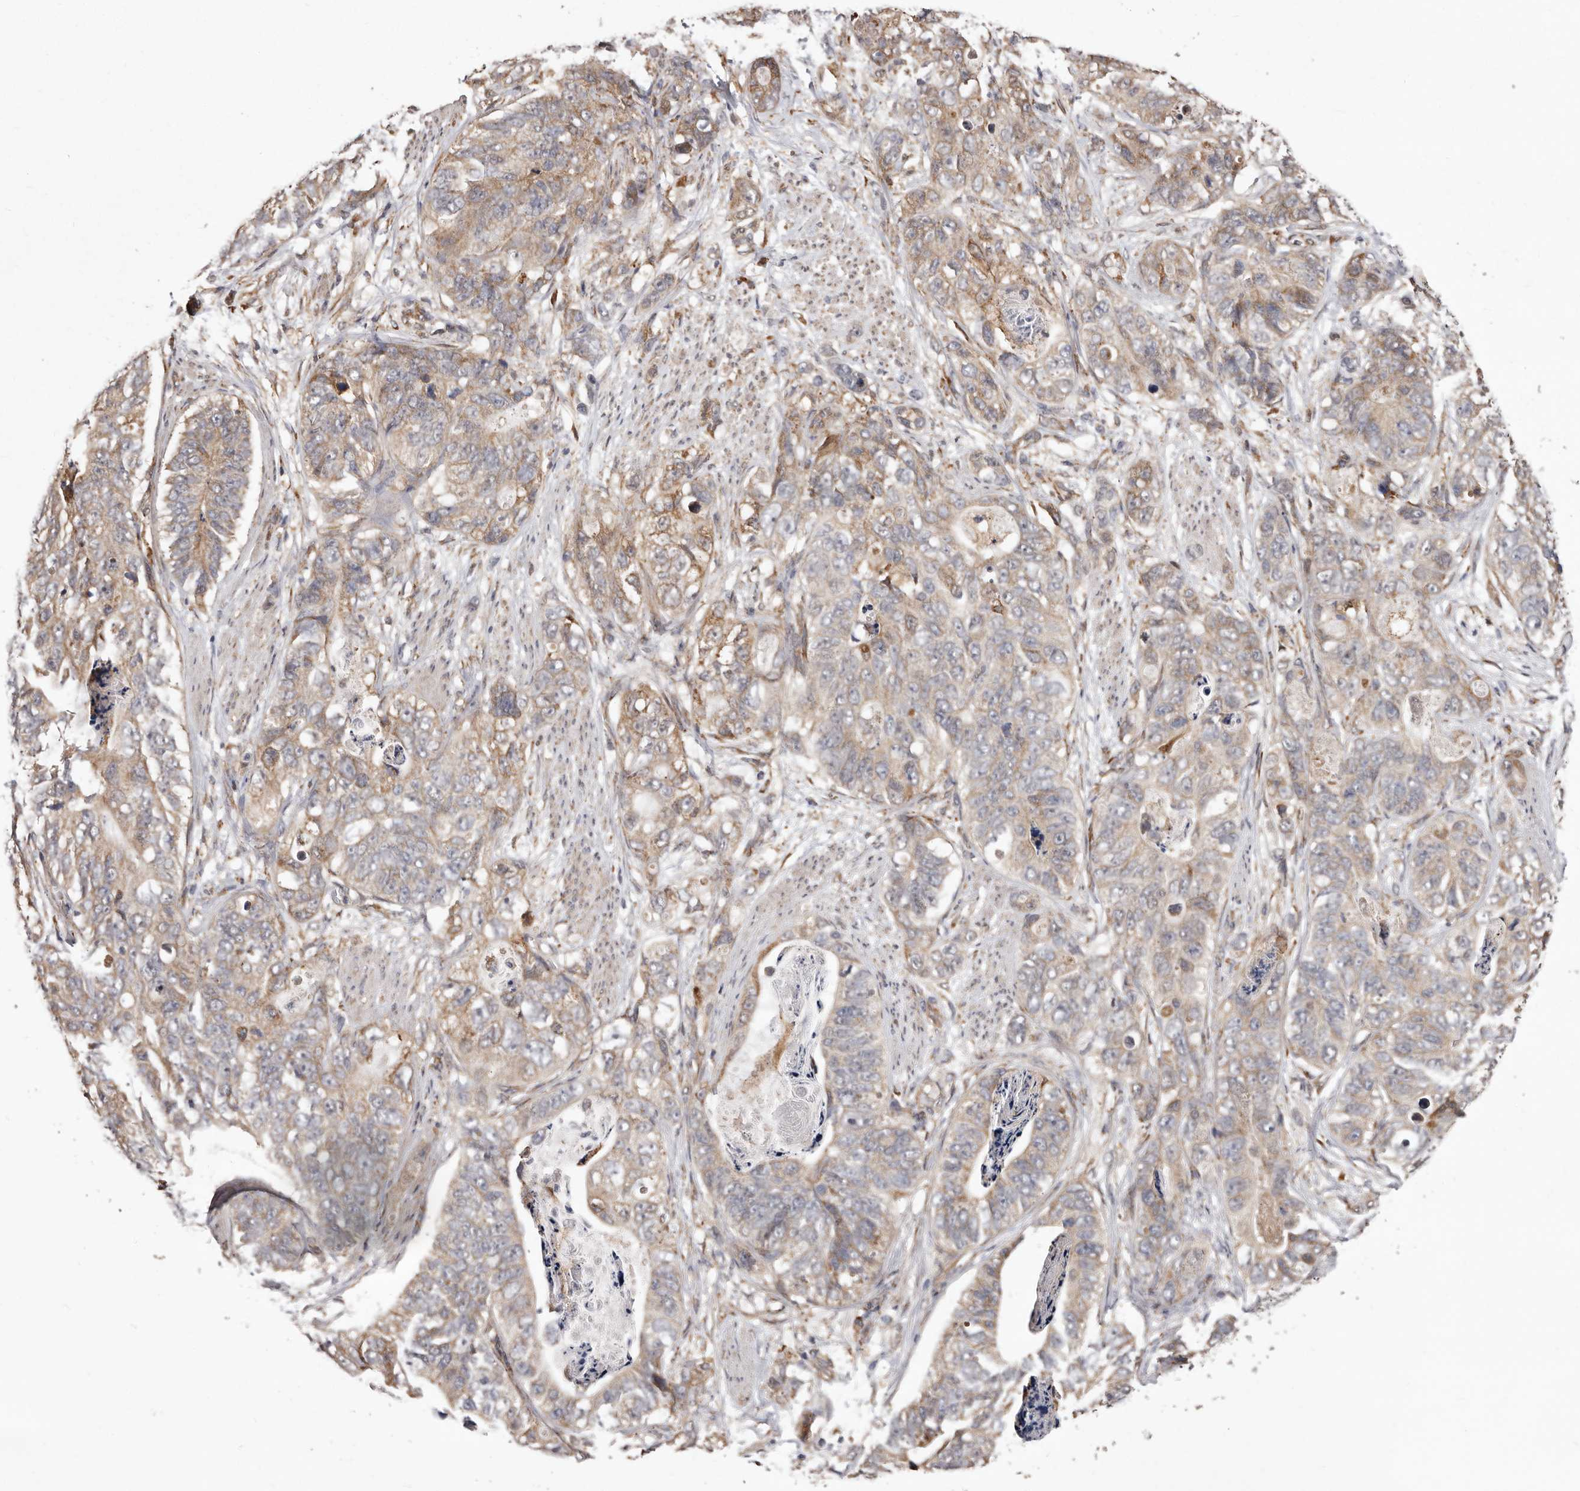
{"staining": {"intensity": "weak", "quantity": "25%-75%", "location": "cytoplasmic/membranous"}, "tissue": "stomach cancer", "cell_type": "Tumor cells", "image_type": "cancer", "snomed": [{"axis": "morphology", "description": "Adenocarcinoma, NOS"}, {"axis": "topography", "description": "Stomach"}], "caption": "Stomach cancer tissue exhibits weak cytoplasmic/membranous expression in about 25%-75% of tumor cells", "gene": "RRM2B", "patient": {"sex": "female", "age": 89}}